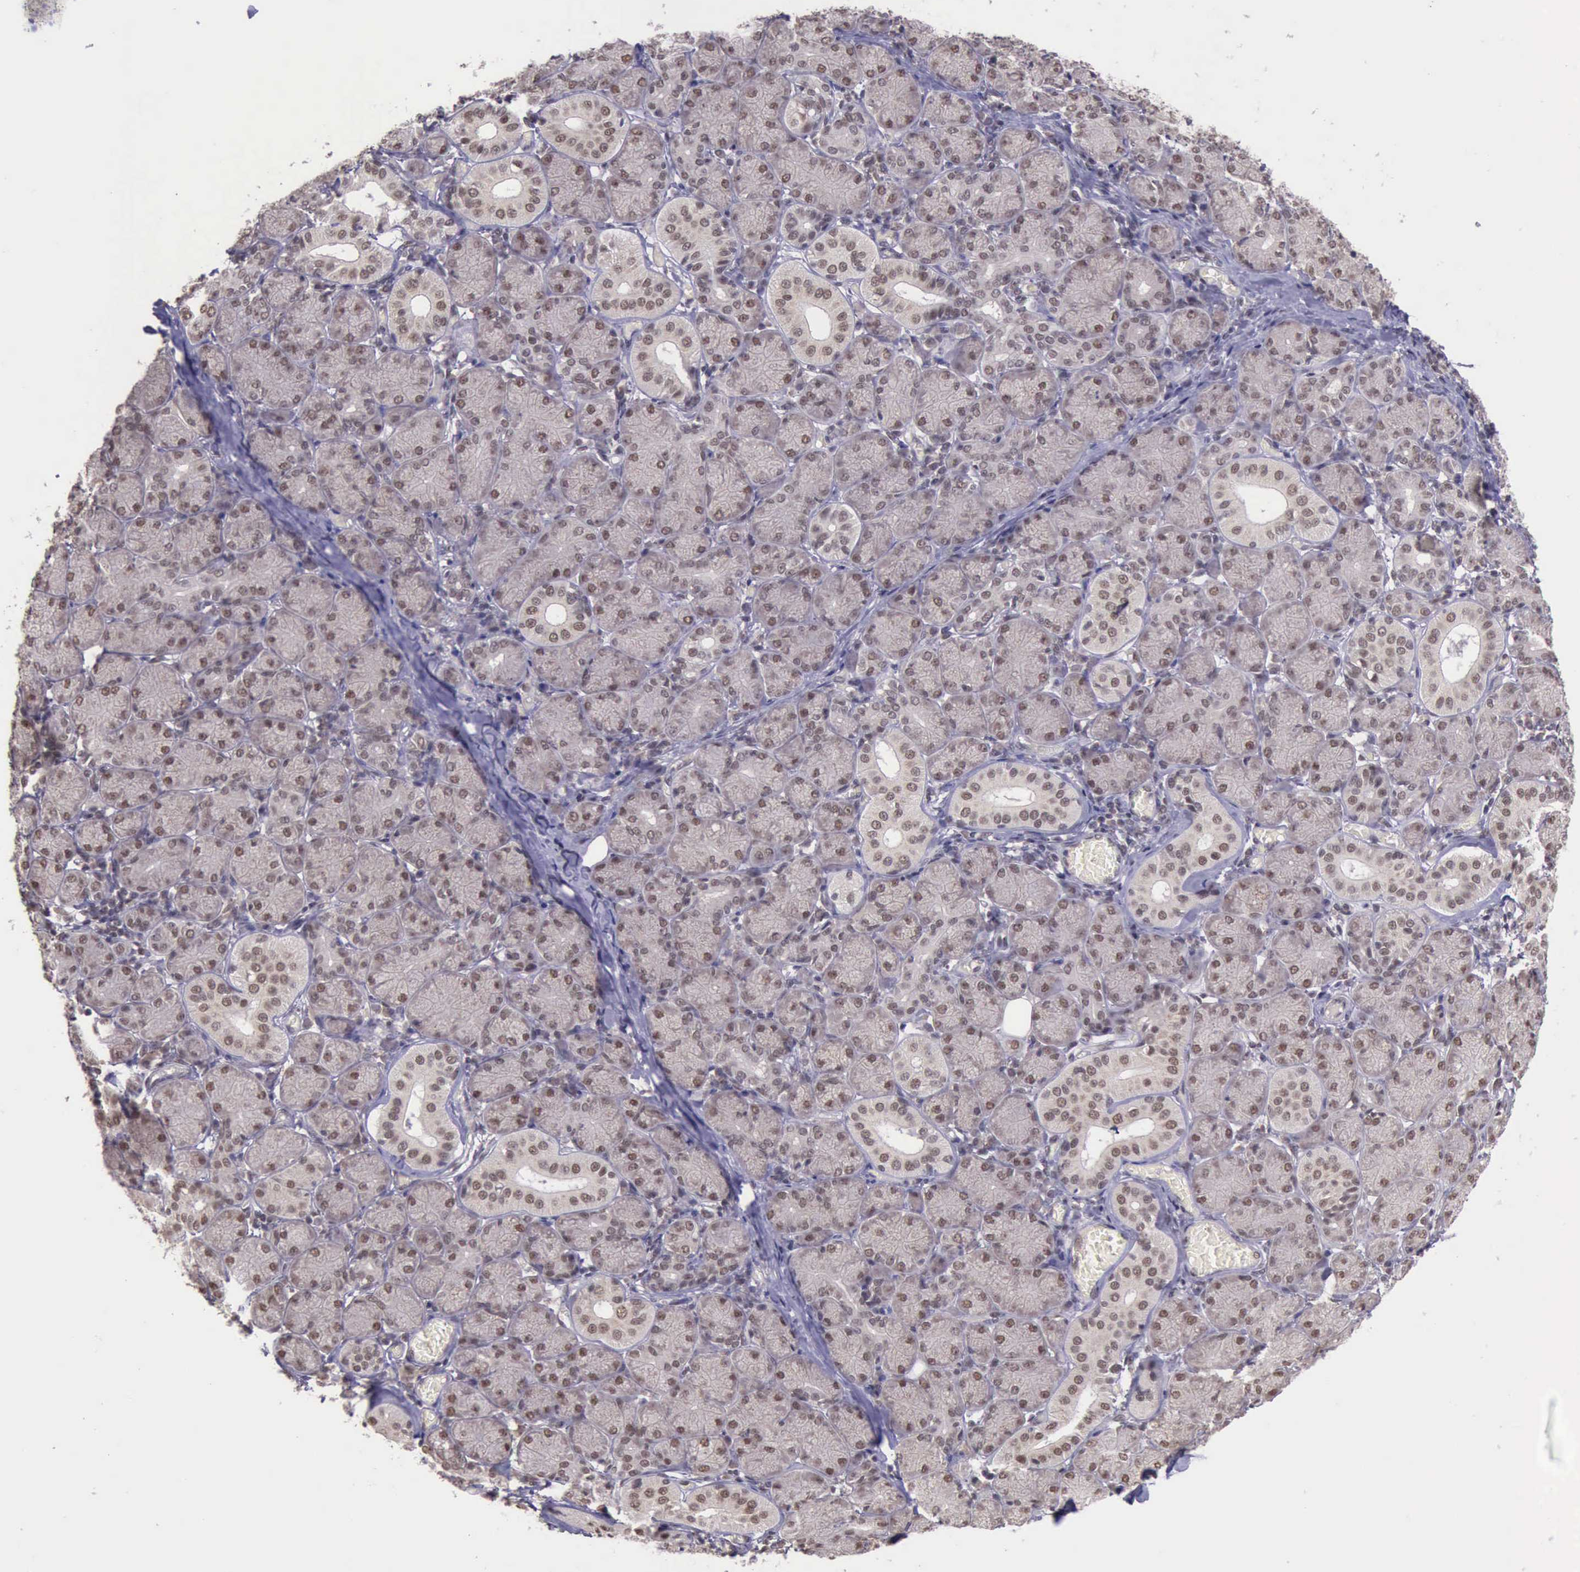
{"staining": {"intensity": "moderate", "quantity": ">75%", "location": "nuclear"}, "tissue": "salivary gland", "cell_type": "Glandular cells", "image_type": "normal", "snomed": [{"axis": "morphology", "description": "Normal tissue, NOS"}, {"axis": "topography", "description": "Salivary gland"}], "caption": "A histopathology image showing moderate nuclear expression in about >75% of glandular cells in normal salivary gland, as visualized by brown immunohistochemical staining.", "gene": "PRPF39", "patient": {"sex": "female", "age": 24}}